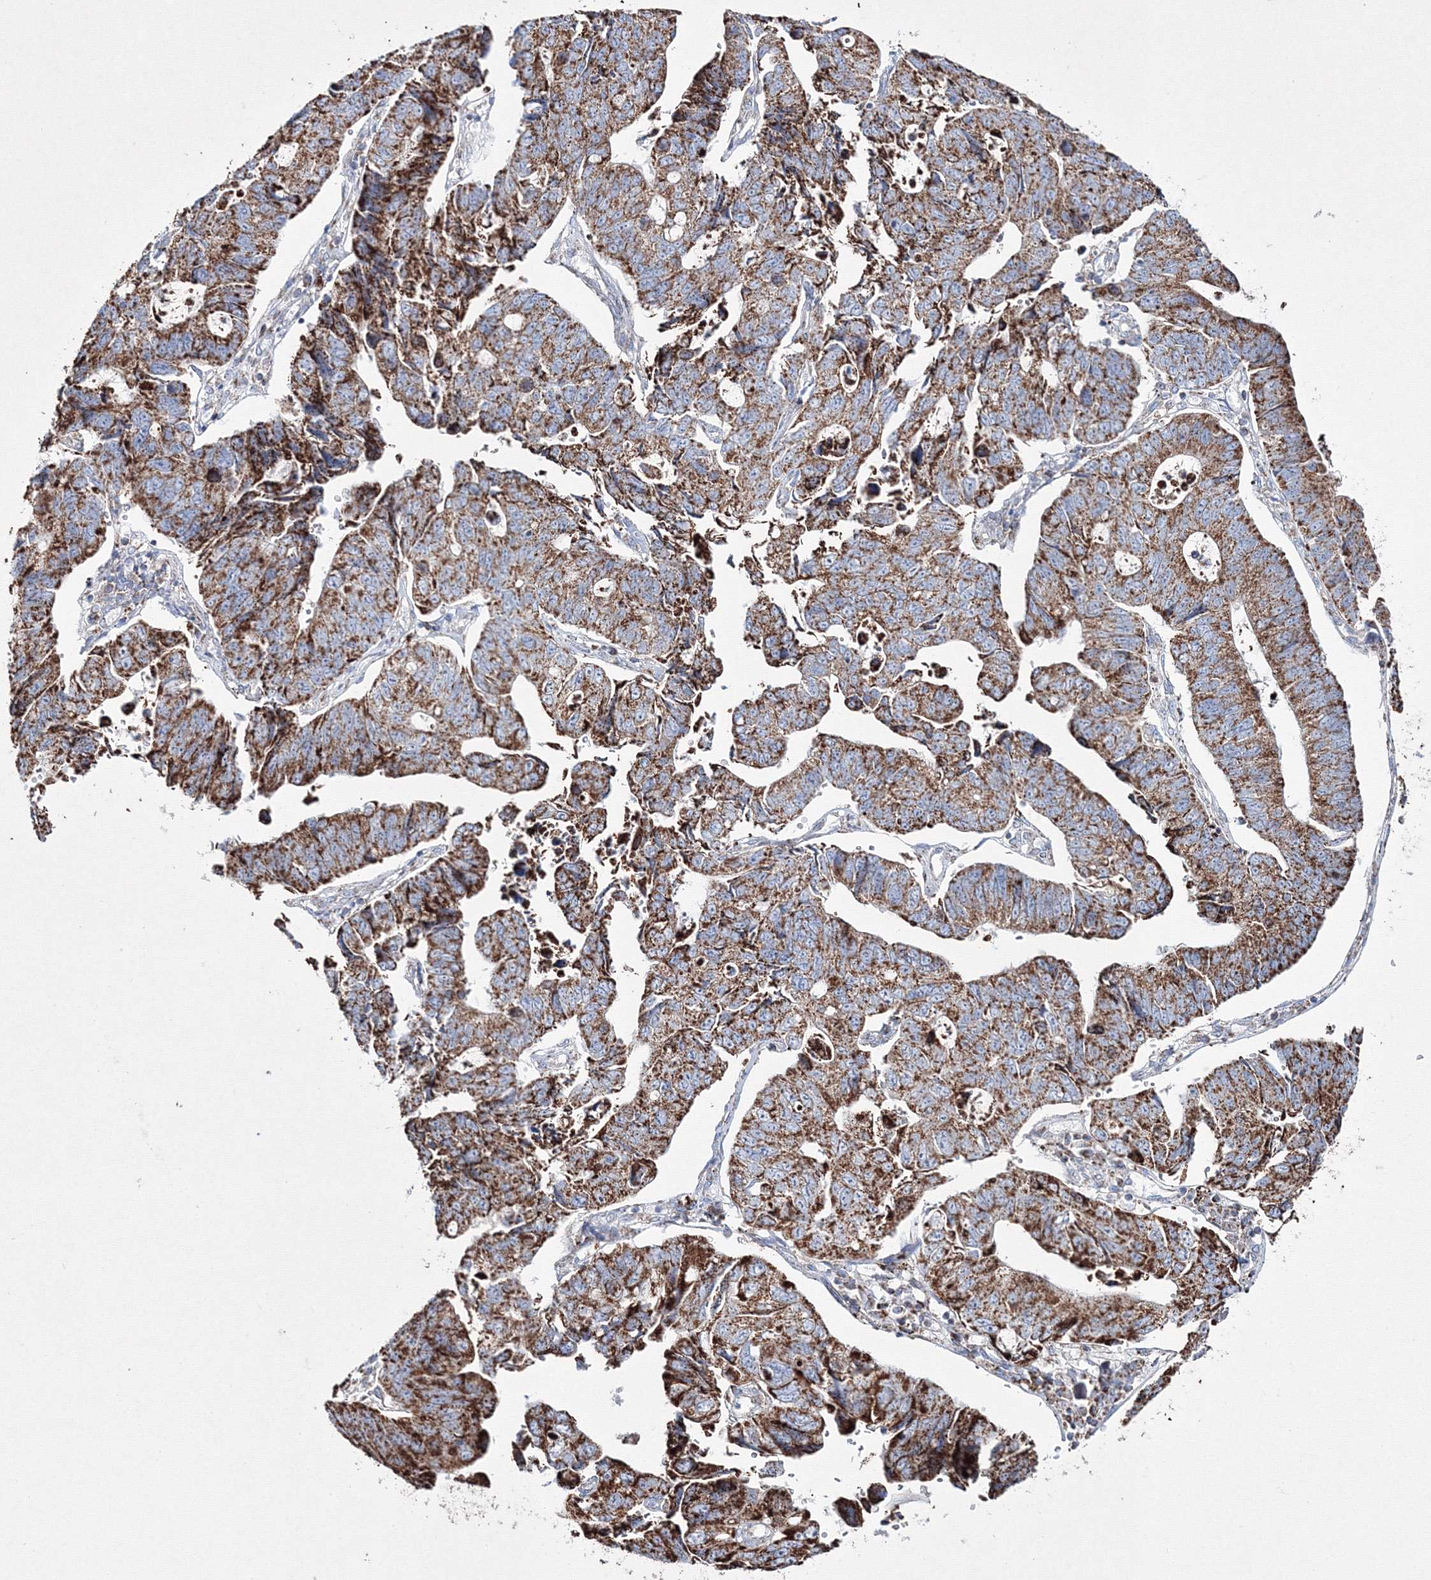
{"staining": {"intensity": "moderate", "quantity": ">75%", "location": "cytoplasmic/membranous"}, "tissue": "stomach cancer", "cell_type": "Tumor cells", "image_type": "cancer", "snomed": [{"axis": "morphology", "description": "Adenocarcinoma, NOS"}, {"axis": "topography", "description": "Stomach"}], "caption": "IHC histopathology image of neoplastic tissue: stomach cancer (adenocarcinoma) stained using IHC exhibits medium levels of moderate protein expression localized specifically in the cytoplasmic/membranous of tumor cells, appearing as a cytoplasmic/membranous brown color.", "gene": "IGSF9", "patient": {"sex": "male", "age": 59}}